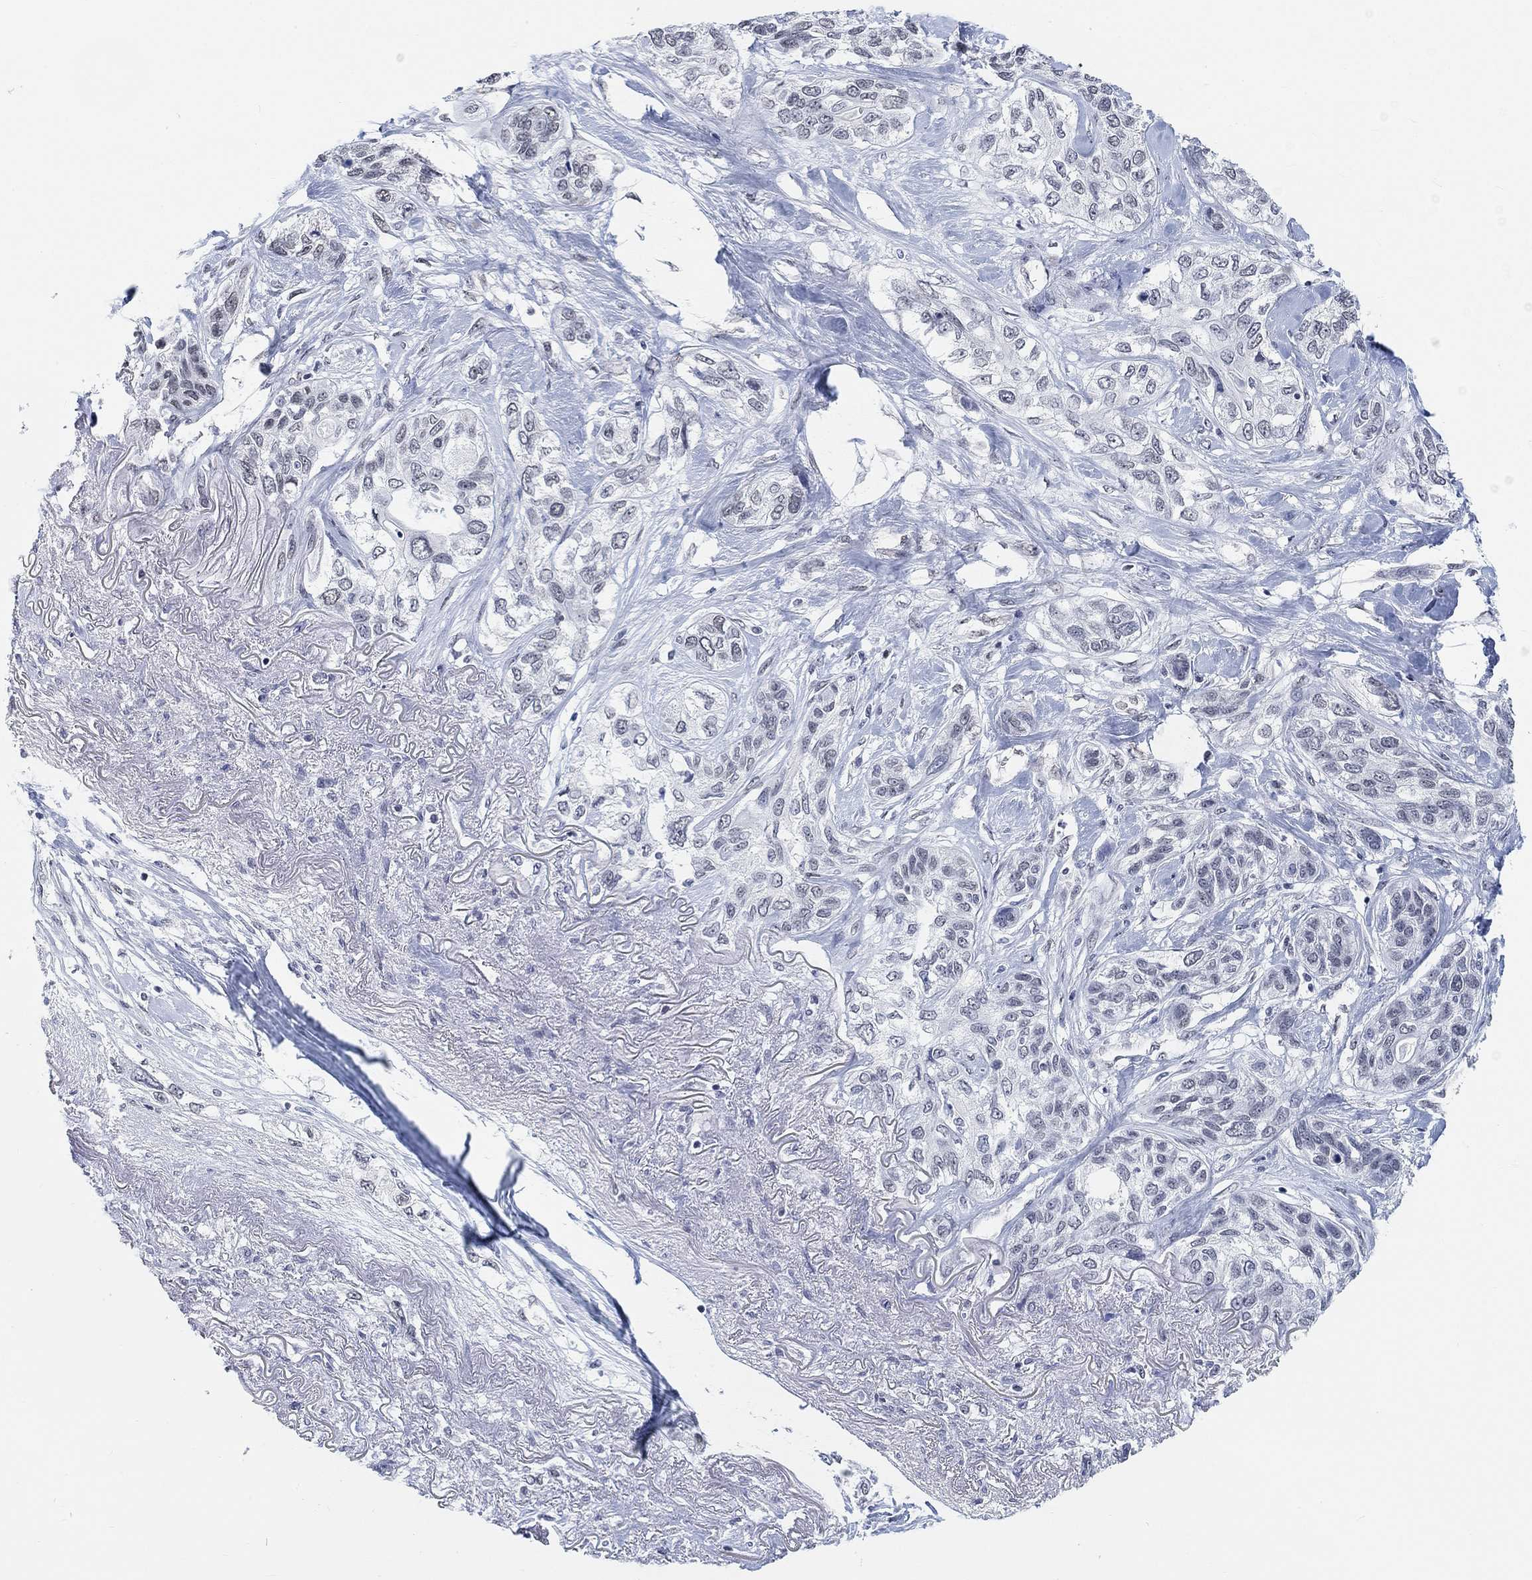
{"staining": {"intensity": "negative", "quantity": "none", "location": "none"}, "tissue": "lung cancer", "cell_type": "Tumor cells", "image_type": "cancer", "snomed": [{"axis": "morphology", "description": "Squamous cell carcinoma, NOS"}, {"axis": "topography", "description": "Lung"}], "caption": "High magnification brightfield microscopy of lung cancer stained with DAB (3,3'-diaminobenzidine) (brown) and counterstained with hematoxylin (blue): tumor cells show no significant positivity. (Brightfield microscopy of DAB (3,3'-diaminobenzidine) IHC at high magnification).", "gene": "PURG", "patient": {"sex": "female", "age": 70}}